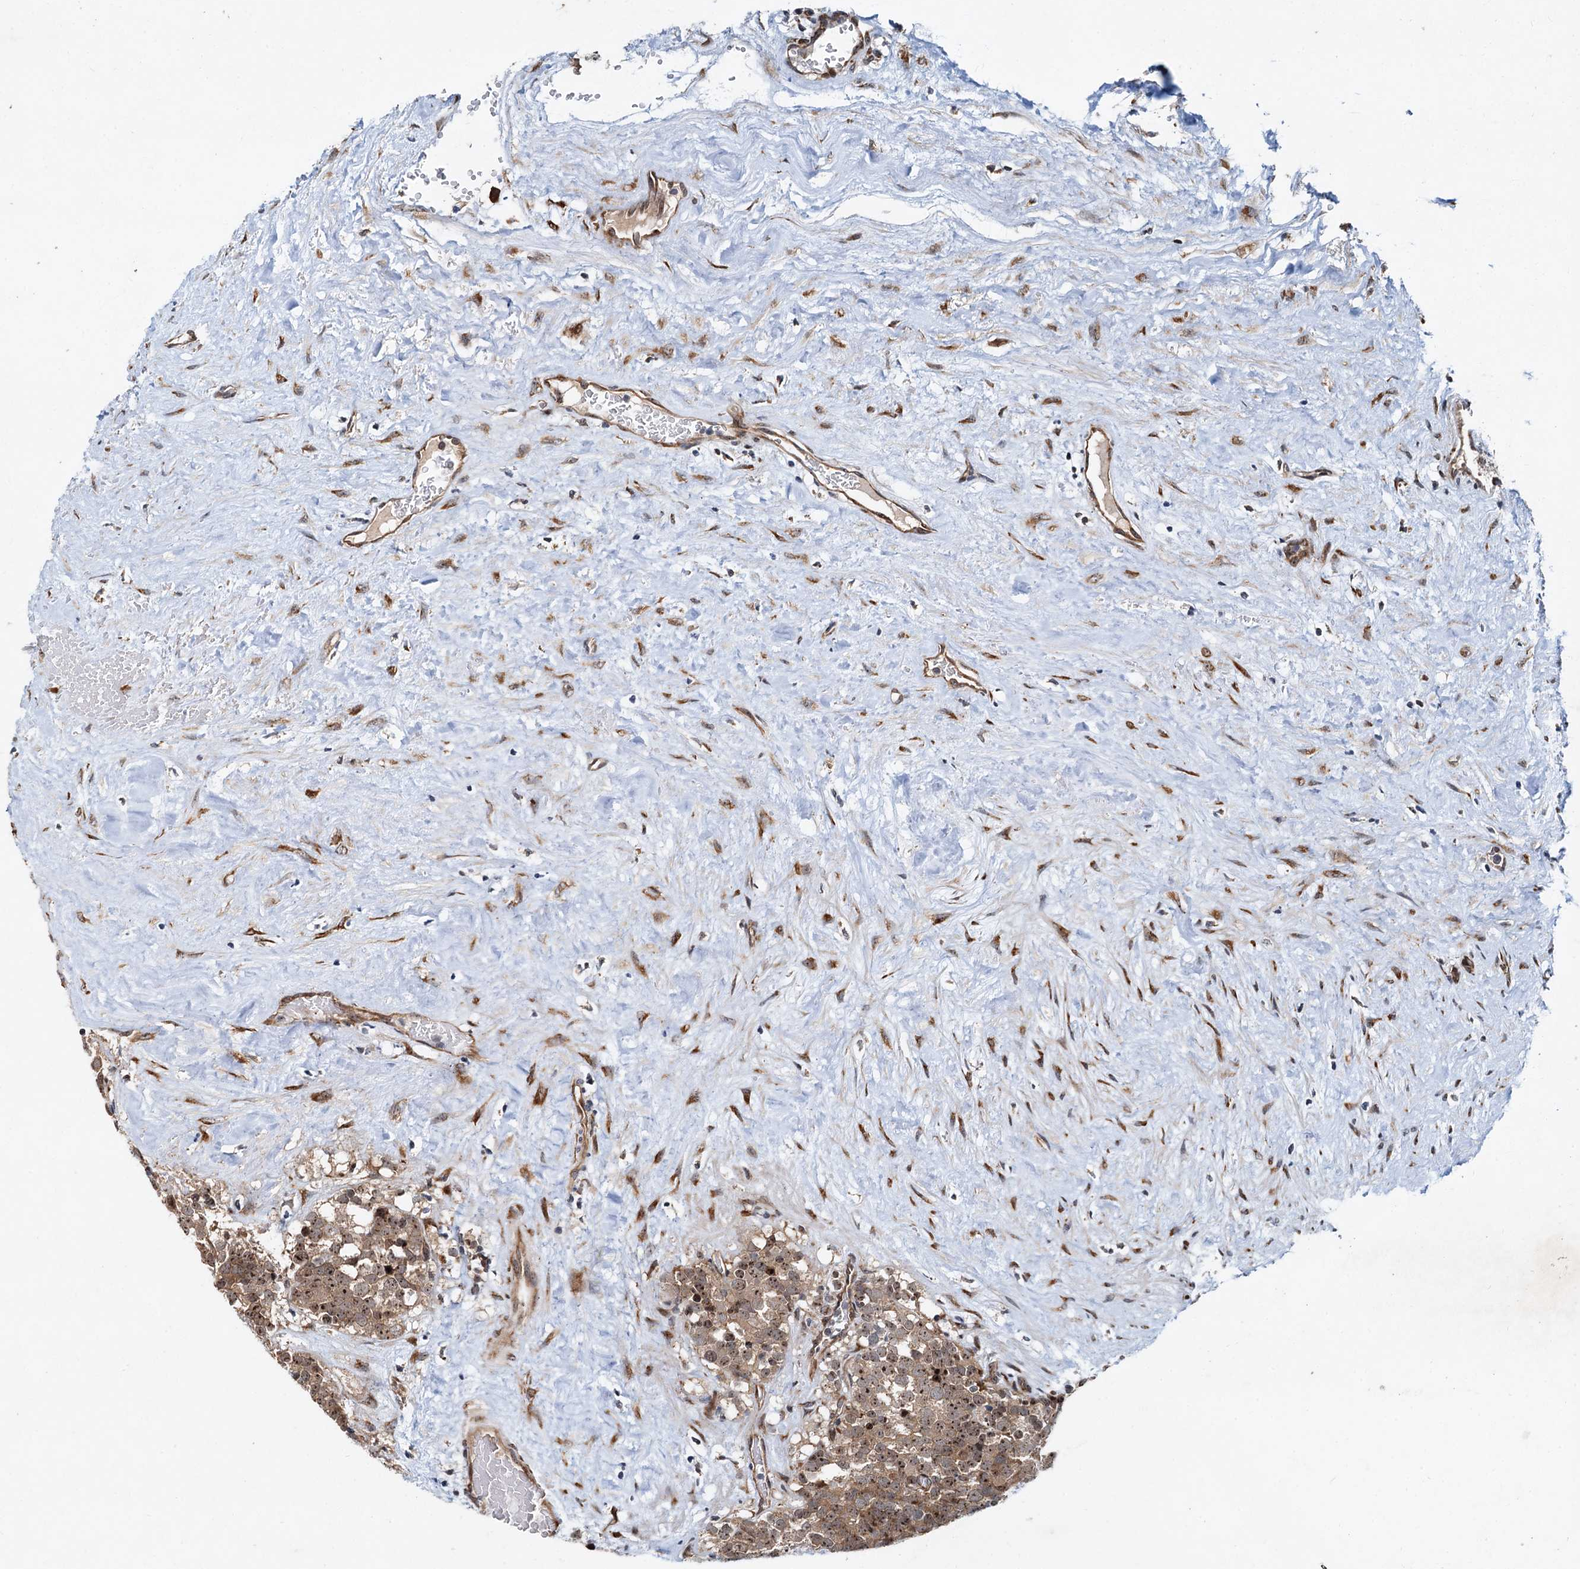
{"staining": {"intensity": "moderate", "quantity": ">75%", "location": "cytoplasmic/membranous,nuclear"}, "tissue": "testis cancer", "cell_type": "Tumor cells", "image_type": "cancer", "snomed": [{"axis": "morphology", "description": "Seminoma, NOS"}, {"axis": "topography", "description": "Testis"}], "caption": "This image reveals seminoma (testis) stained with IHC to label a protein in brown. The cytoplasmic/membranous and nuclear of tumor cells show moderate positivity for the protein. Nuclei are counter-stained blue.", "gene": "DNAJC21", "patient": {"sex": "male", "age": 71}}